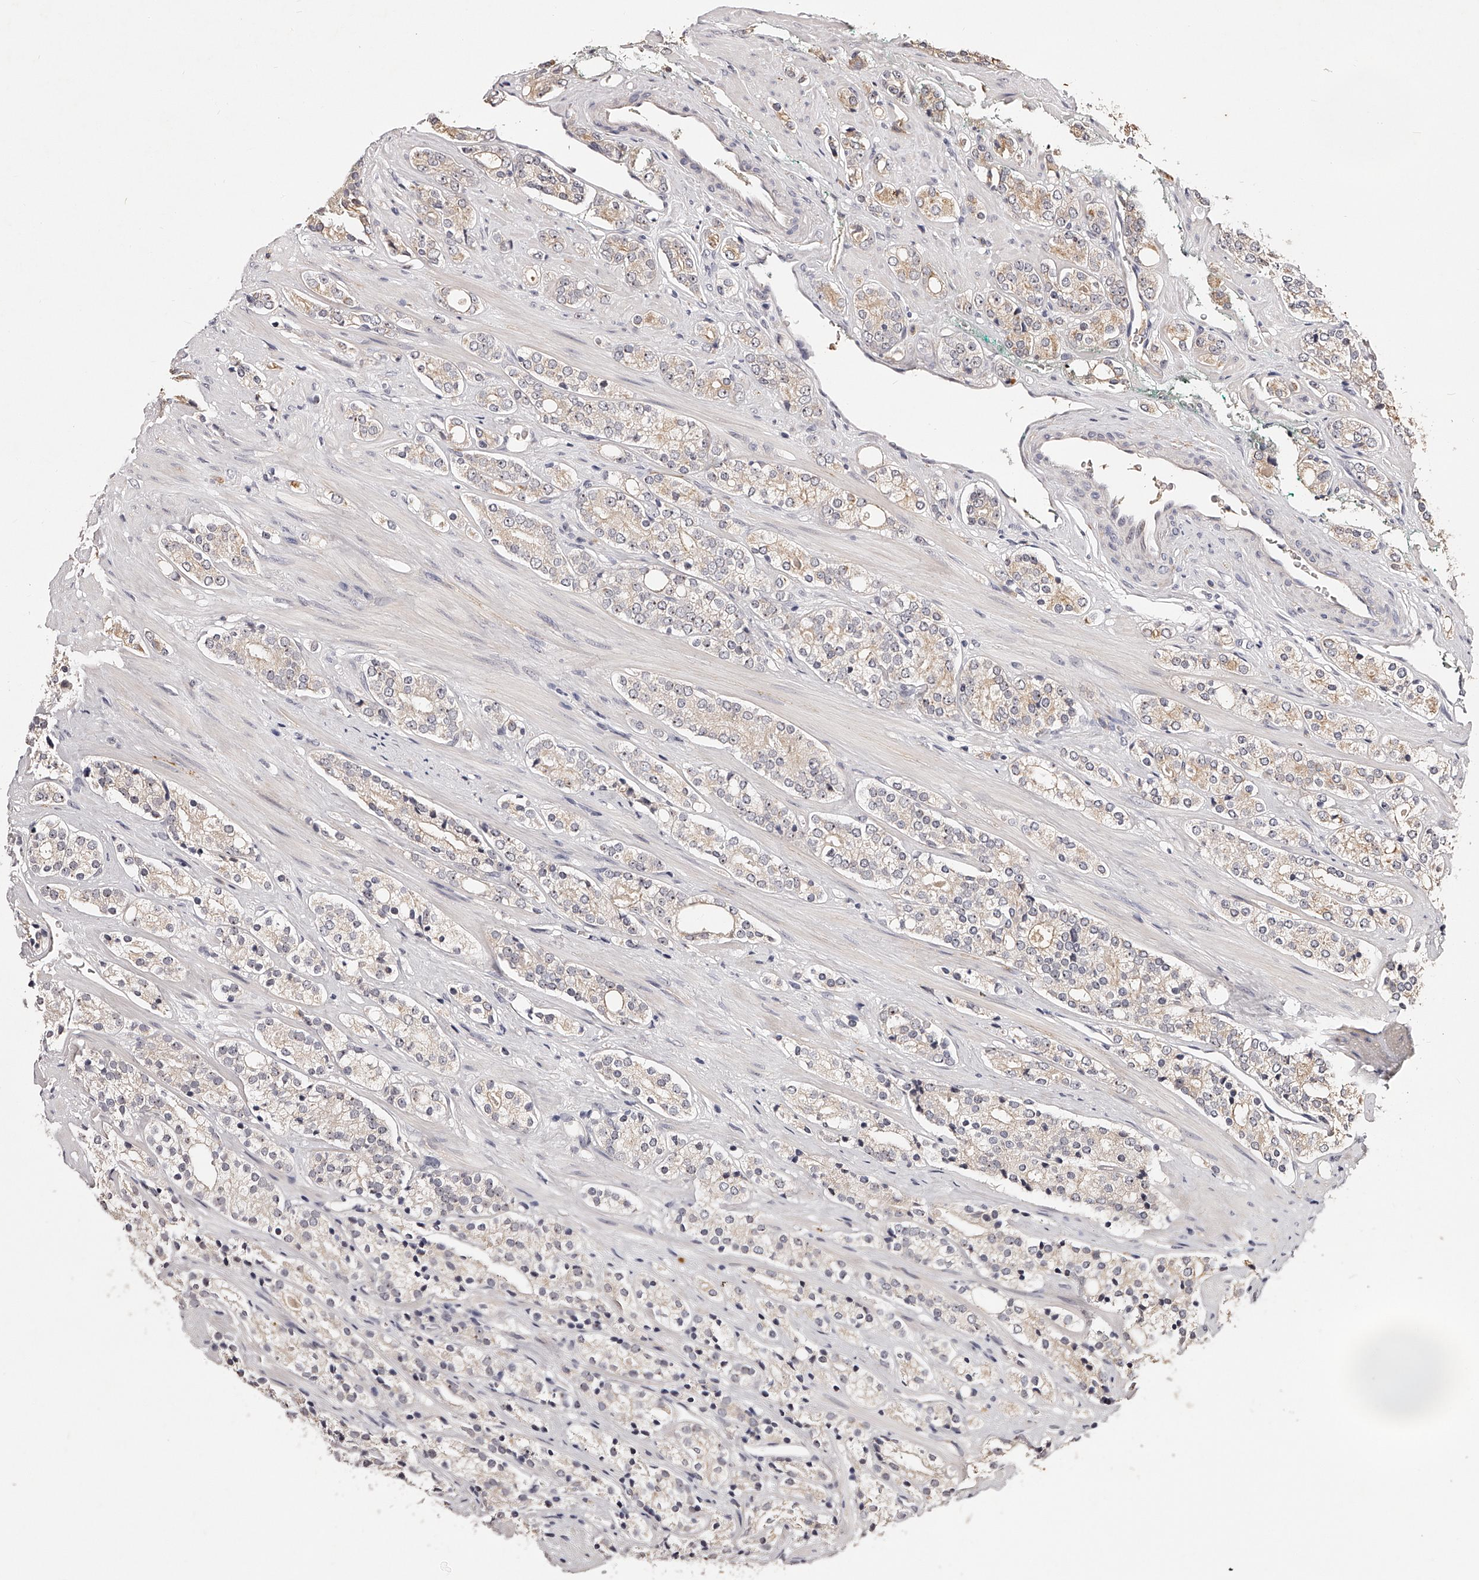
{"staining": {"intensity": "weak", "quantity": "<25%", "location": "cytoplasmic/membranous"}, "tissue": "prostate cancer", "cell_type": "Tumor cells", "image_type": "cancer", "snomed": [{"axis": "morphology", "description": "Adenocarcinoma, High grade"}, {"axis": "topography", "description": "Prostate"}], "caption": "An IHC photomicrograph of prostate cancer (high-grade adenocarcinoma) is shown. There is no staining in tumor cells of prostate cancer (high-grade adenocarcinoma).", "gene": "PHACTR1", "patient": {"sex": "male", "age": 71}}